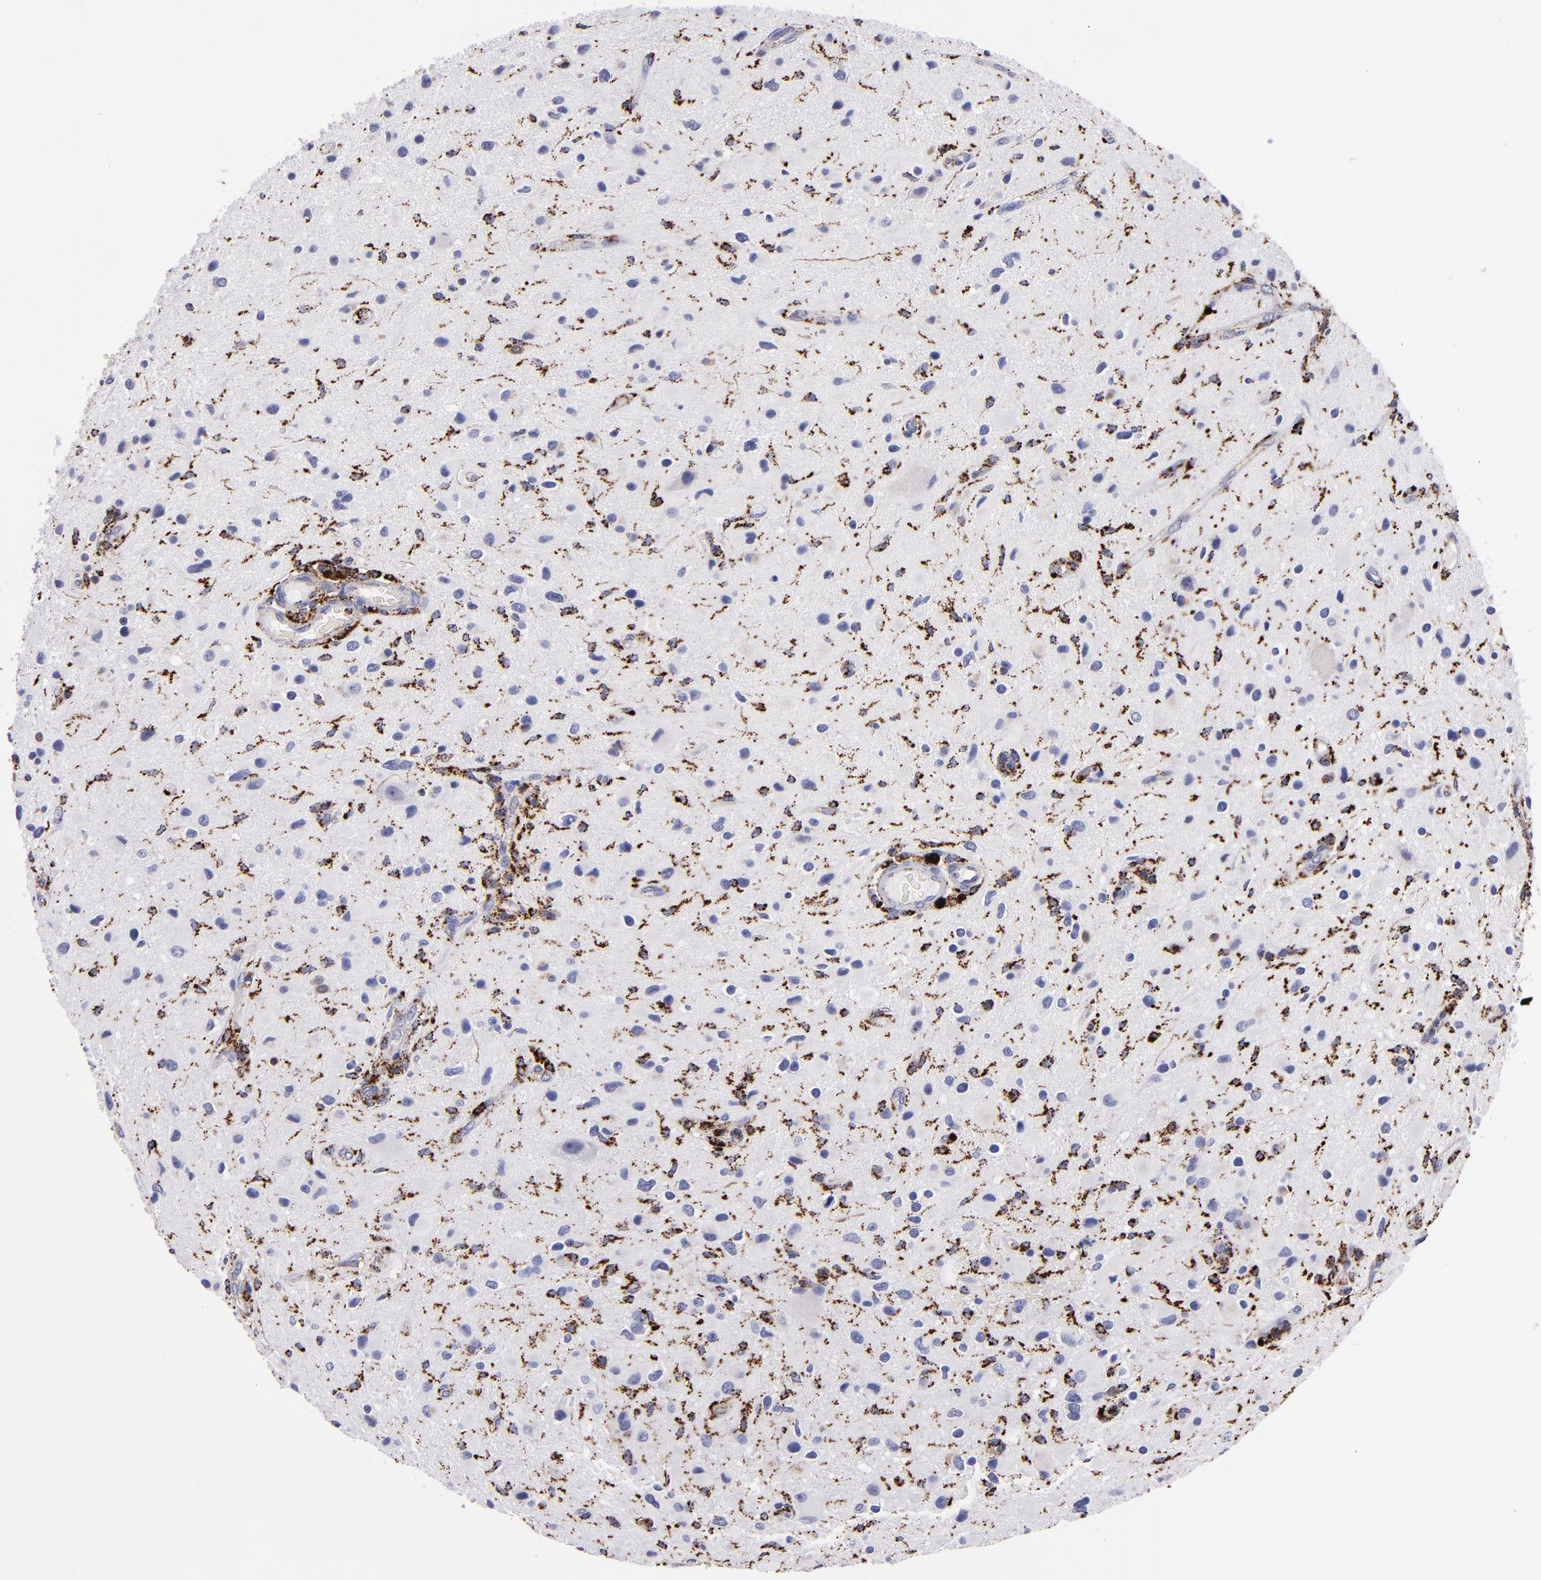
{"staining": {"intensity": "moderate", "quantity": ">75%", "location": "cytoplasmic/membranous"}, "tissue": "glioma", "cell_type": "Tumor cells", "image_type": "cancer", "snomed": [{"axis": "morphology", "description": "Glioma, malignant, Low grade"}, {"axis": "topography", "description": "Brain"}], "caption": "Human glioma stained with a brown dye exhibits moderate cytoplasmic/membranous positive staining in approximately >75% of tumor cells.", "gene": "CTSS", "patient": {"sex": "female", "age": 32}}